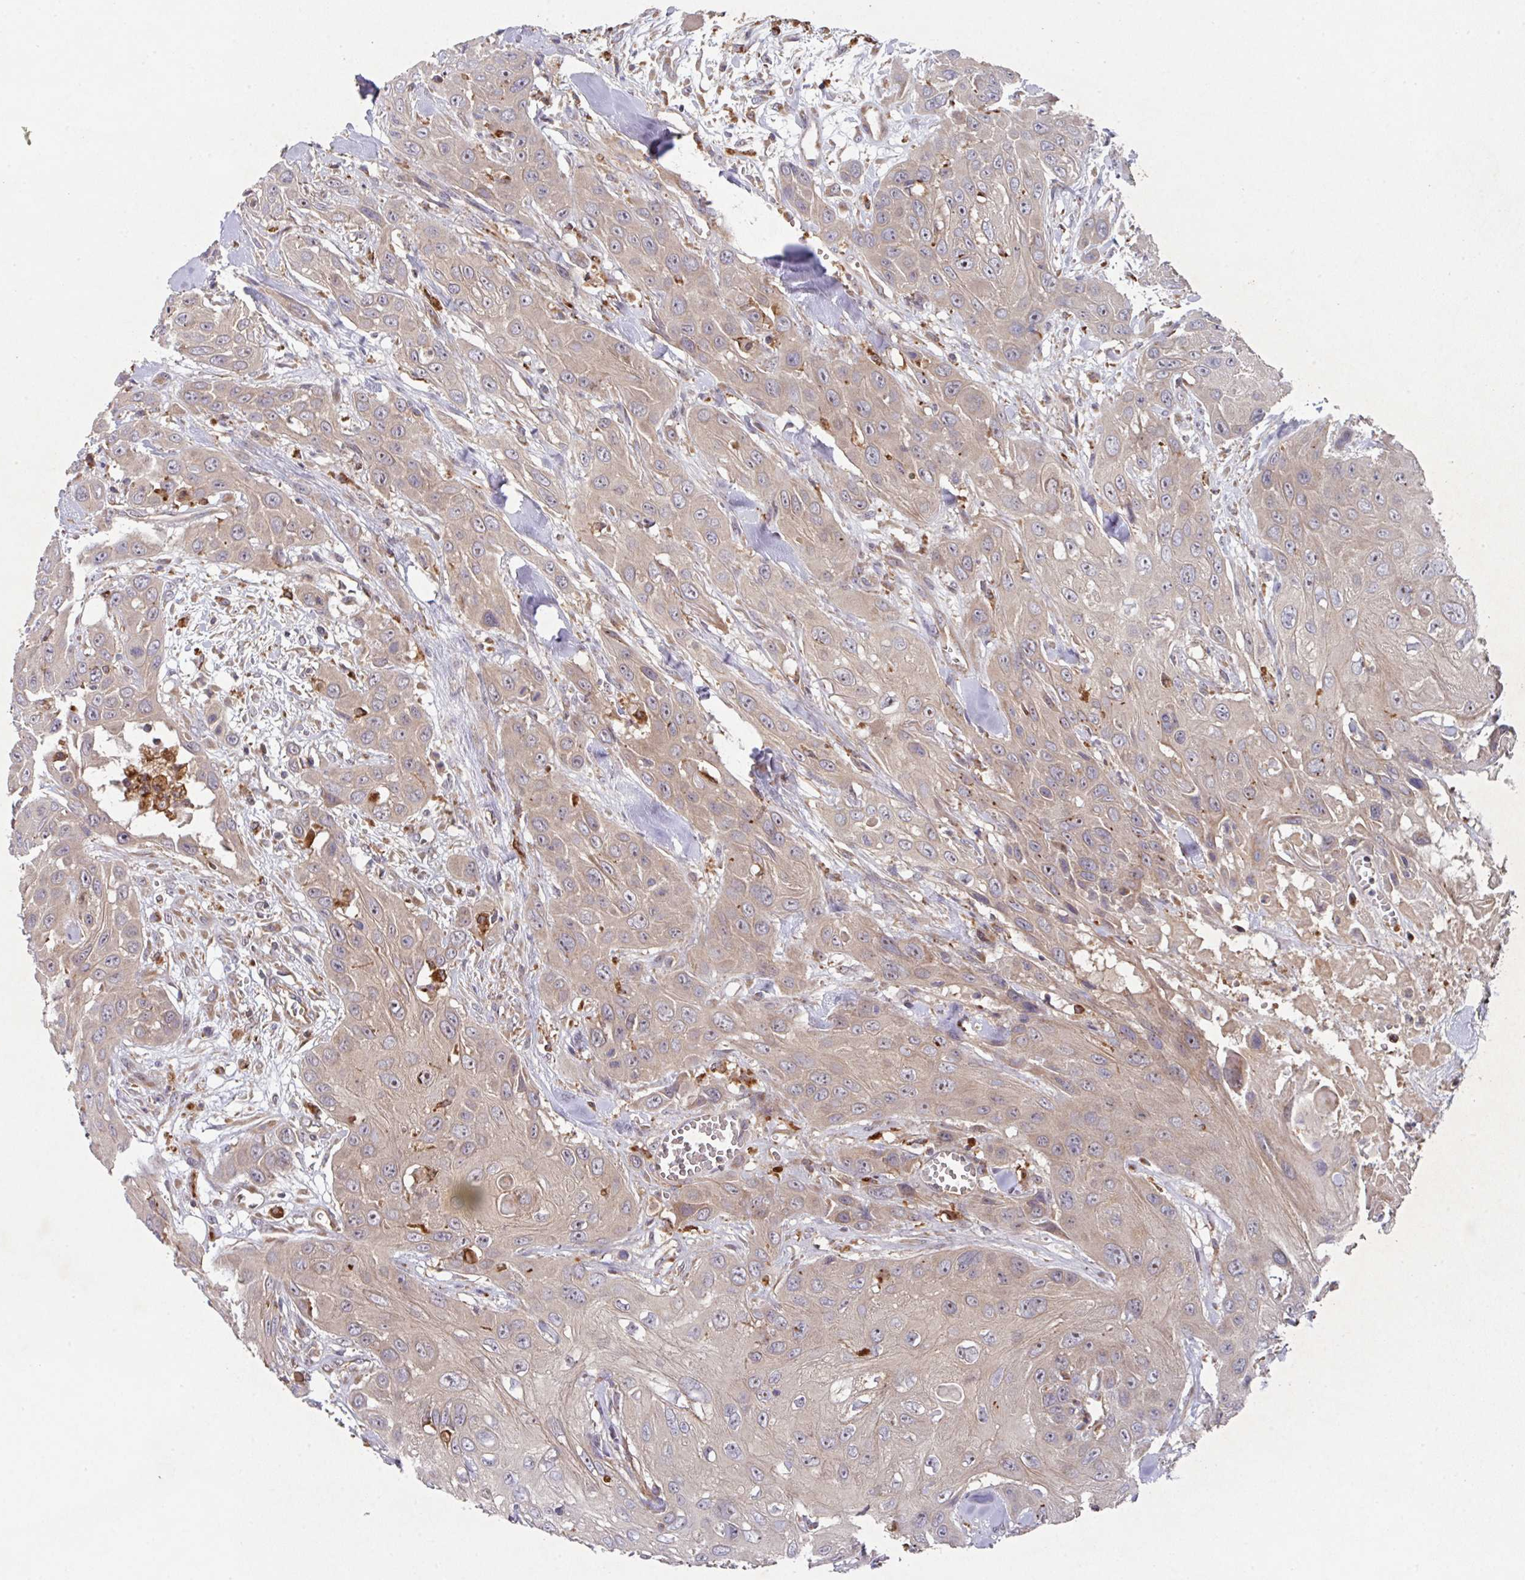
{"staining": {"intensity": "weak", "quantity": "<25%", "location": "cytoplasmic/membranous"}, "tissue": "head and neck cancer", "cell_type": "Tumor cells", "image_type": "cancer", "snomed": [{"axis": "morphology", "description": "Squamous cell carcinoma, NOS"}, {"axis": "topography", "description": "Head-Neck"}], "caption": "Immunohistochemical staining of human head and neck squamous cell carcinoma shows no significant staining in tumor cells. The staining is performed using DAB brown chromogen with nuclei counter-stained in using hematoxylin.", "gene": "TRIM14", "patient": {"sex": "male", "age": 81}}